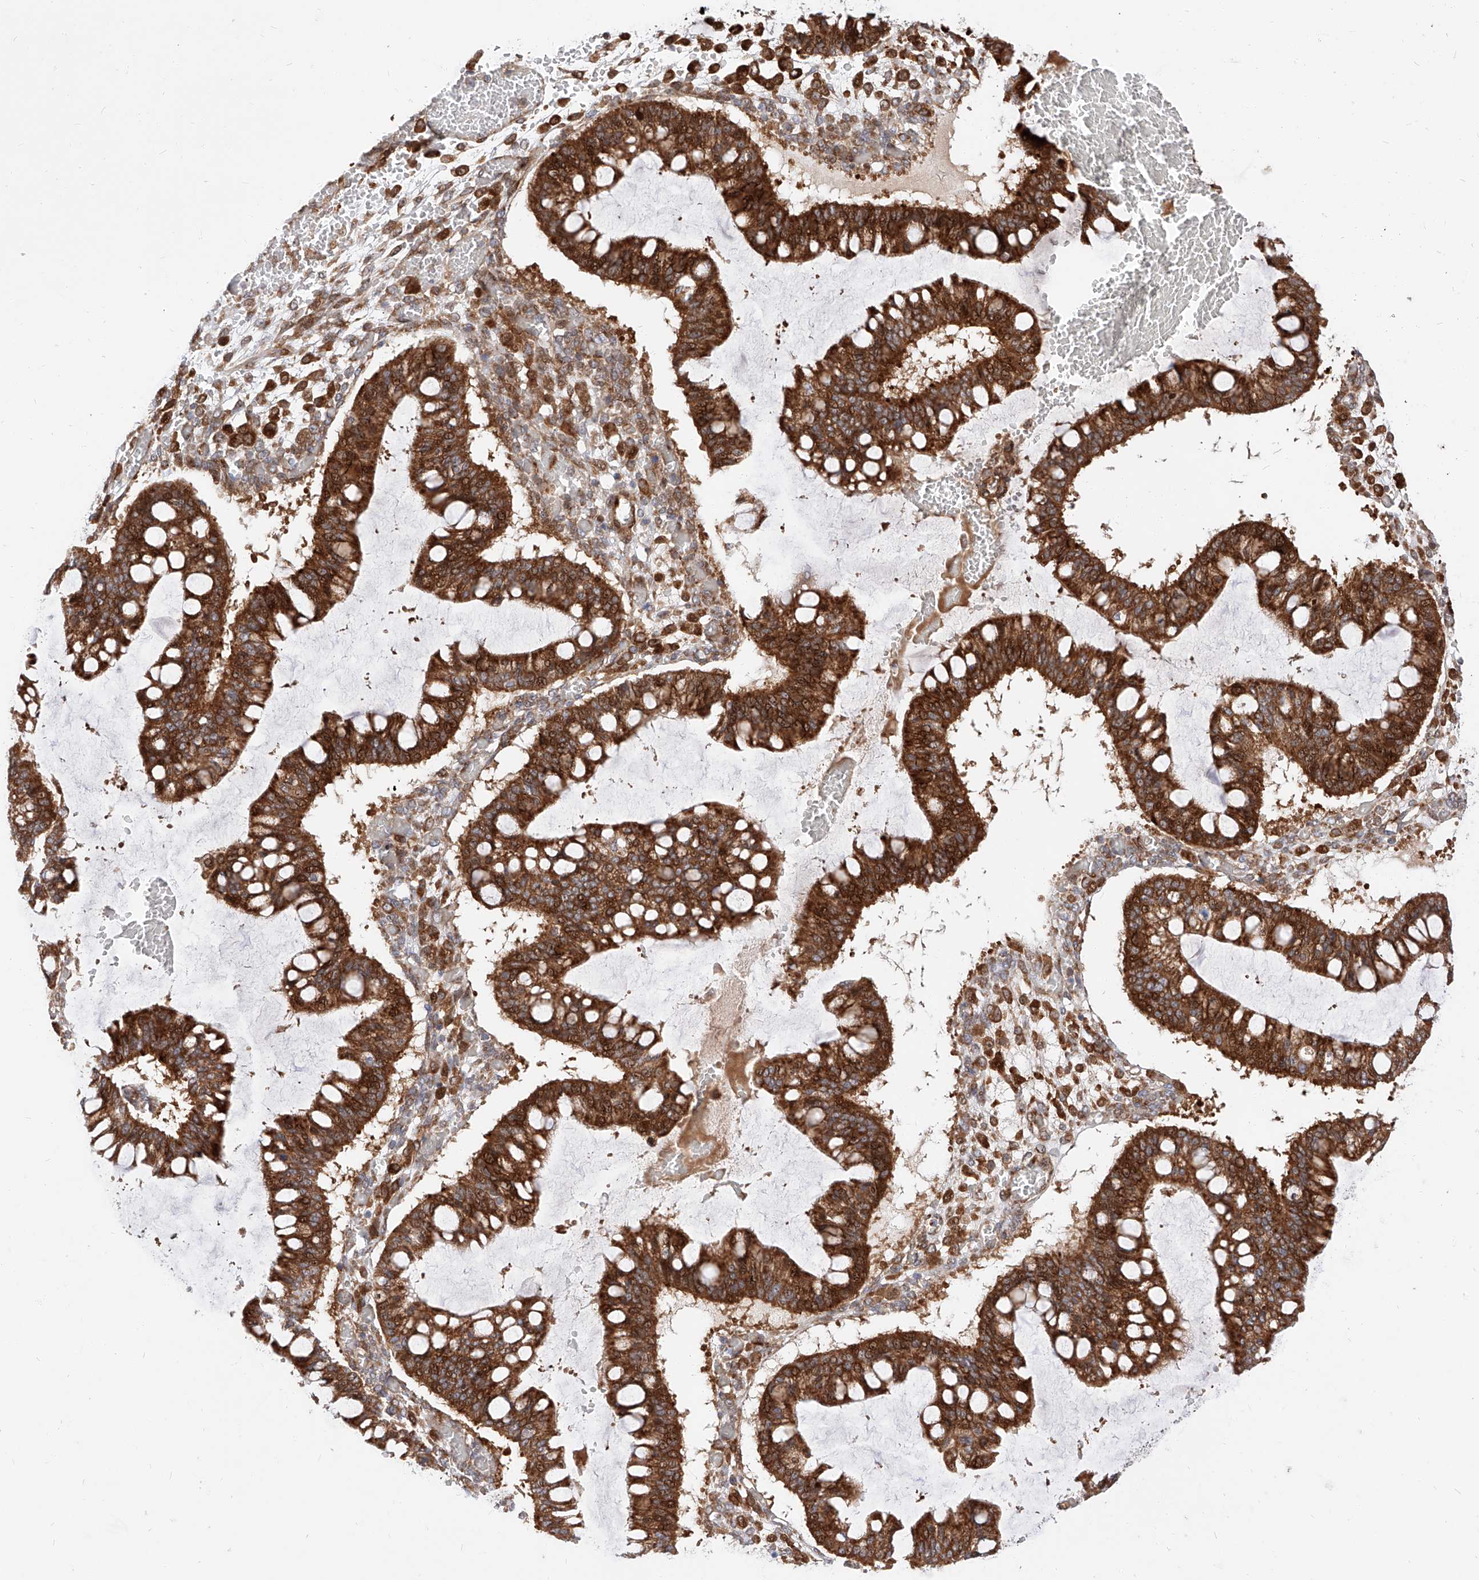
{"staining": {"intensity": "strong", "quantity": ">75%", "location": "cytoplasmic/membranous,nuclear"}, "tissue": "ovarian cancer", "cell_type": "Tumor cells", "image_type": "cancer", "snomed": [{"axis": "morphology", "description": "Cystadenocarcinoma, mucinous, NOS"}, {"axis": "topography", "description": "Ovary"}], "caption": "An immunohistochemistry (IHC) micrograph of tumor tissue is shown. Protein staining in brown labels strong cytoplasmic/membranous and nuclear positivity in ovarian cancer within tumor cells.", "gene": "DIRAS3", "patient": {"sex": "female", "age": 73}}